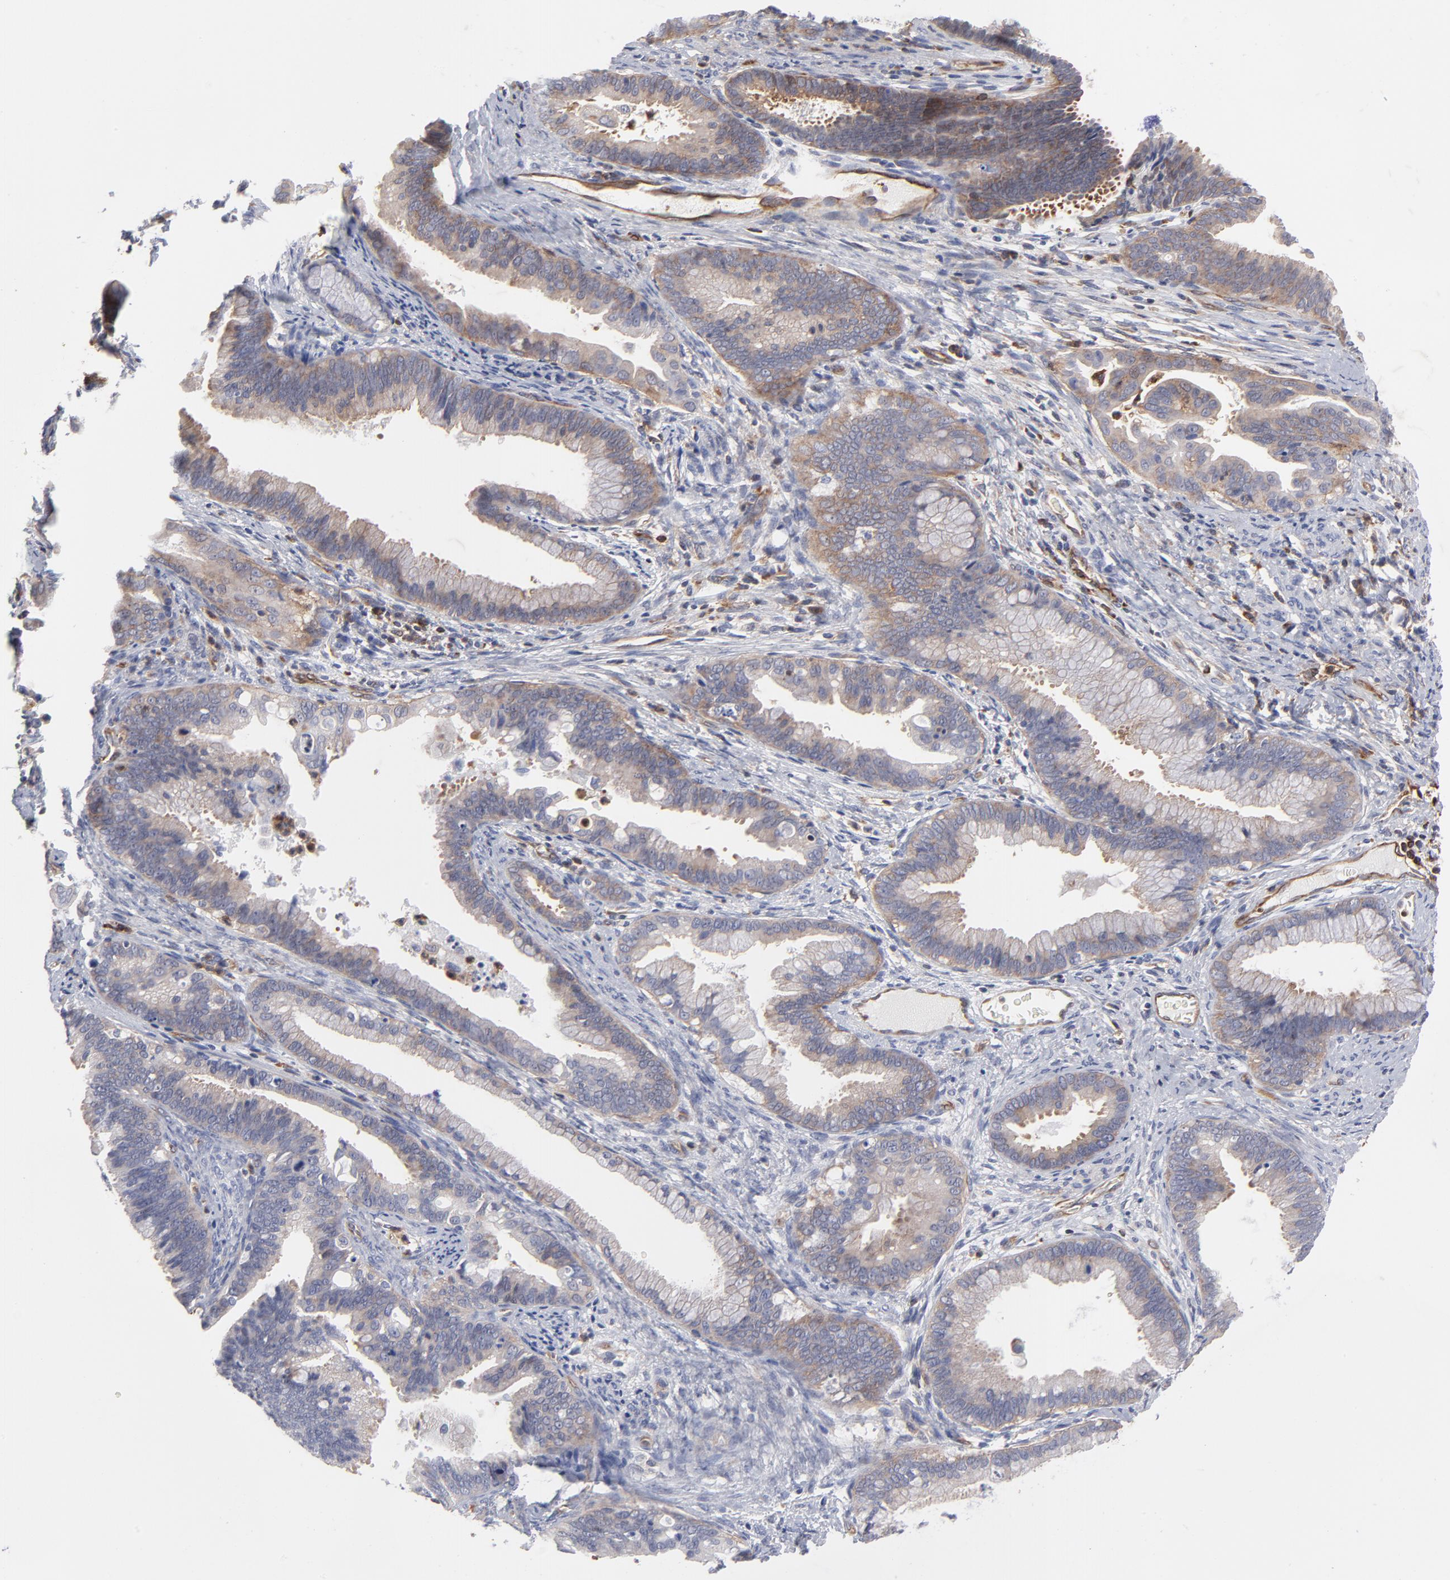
{"staining": {"intensity": "weak", "quantity": "<25%", "location": "cytoplasmic/membranous"}, "tissue": "cervical cancer", "cell_type": "Tumor cells", "image_type": "cancer", "snomed": [{"axis": "morphology", "description": "Adenocarcinoma, NOS"}, {"axis": "topography", "description": "Cervix"}], "caption": "Cervical cancer was stained to show a protein in brown. There is no significant positivity in tumor cells. (DAB IHC visualized using brightfield microscopy, high magnification).", "gene": "PXN", "patient": {"sex": "female", "age": 47}}